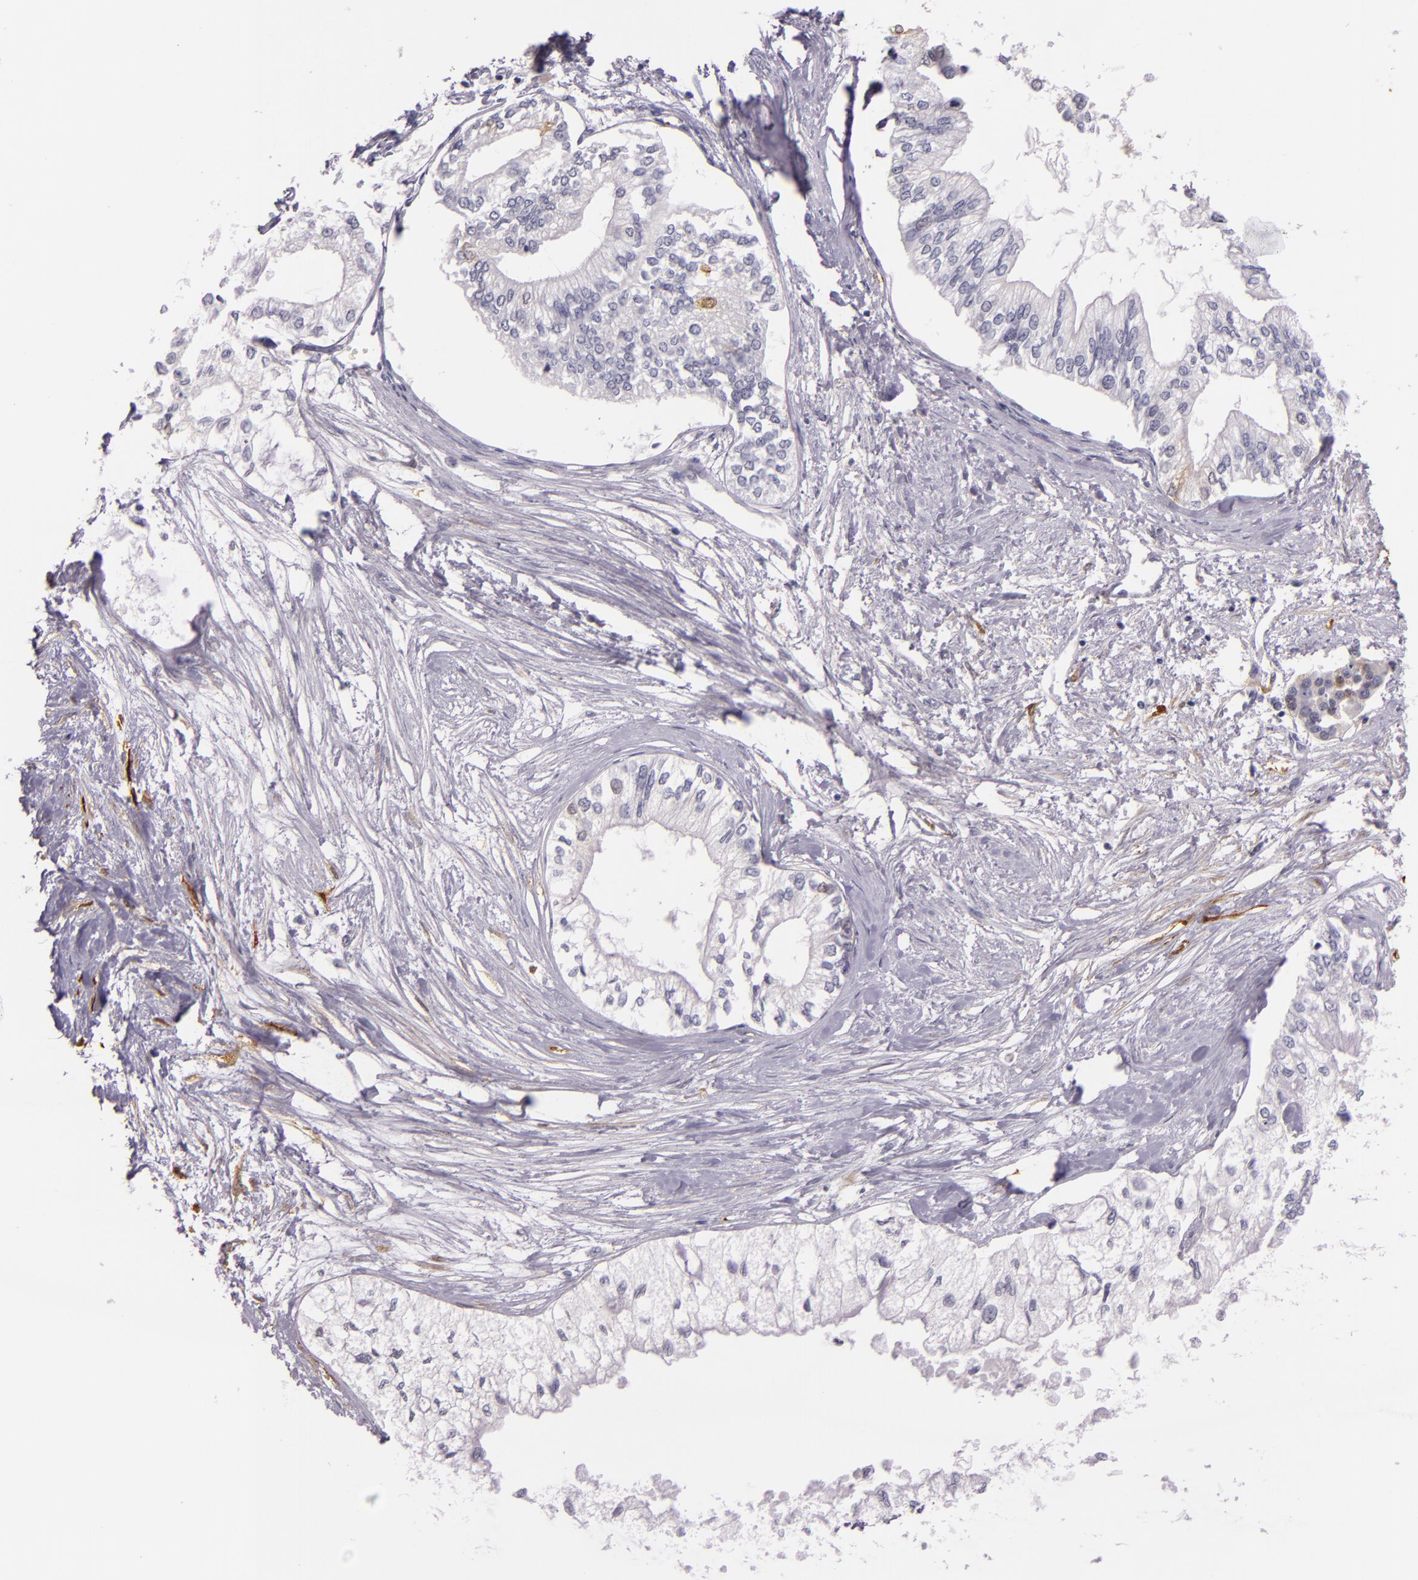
{"staining": {"intensity": "negative", "quantity": "none", "location": "none"}, "tissue": "pancreatic cancer", "cell_type": "Tumor cells", "image_type": "cancer", "snomed": [{"axis": "morphology", "description": "Adenocarcinoma, NOS"}, {"axis": "topography", "description": "Pancreas"}], "caption": "A high-resolution histopathology image shows immunohistochemistry (IHC) staining of pancreatic cancer (adenocarcinoma), which displays no significant staining in tumor cells.", "gene": "MT1A", "patient": {"sex": "male", "age": 79}}